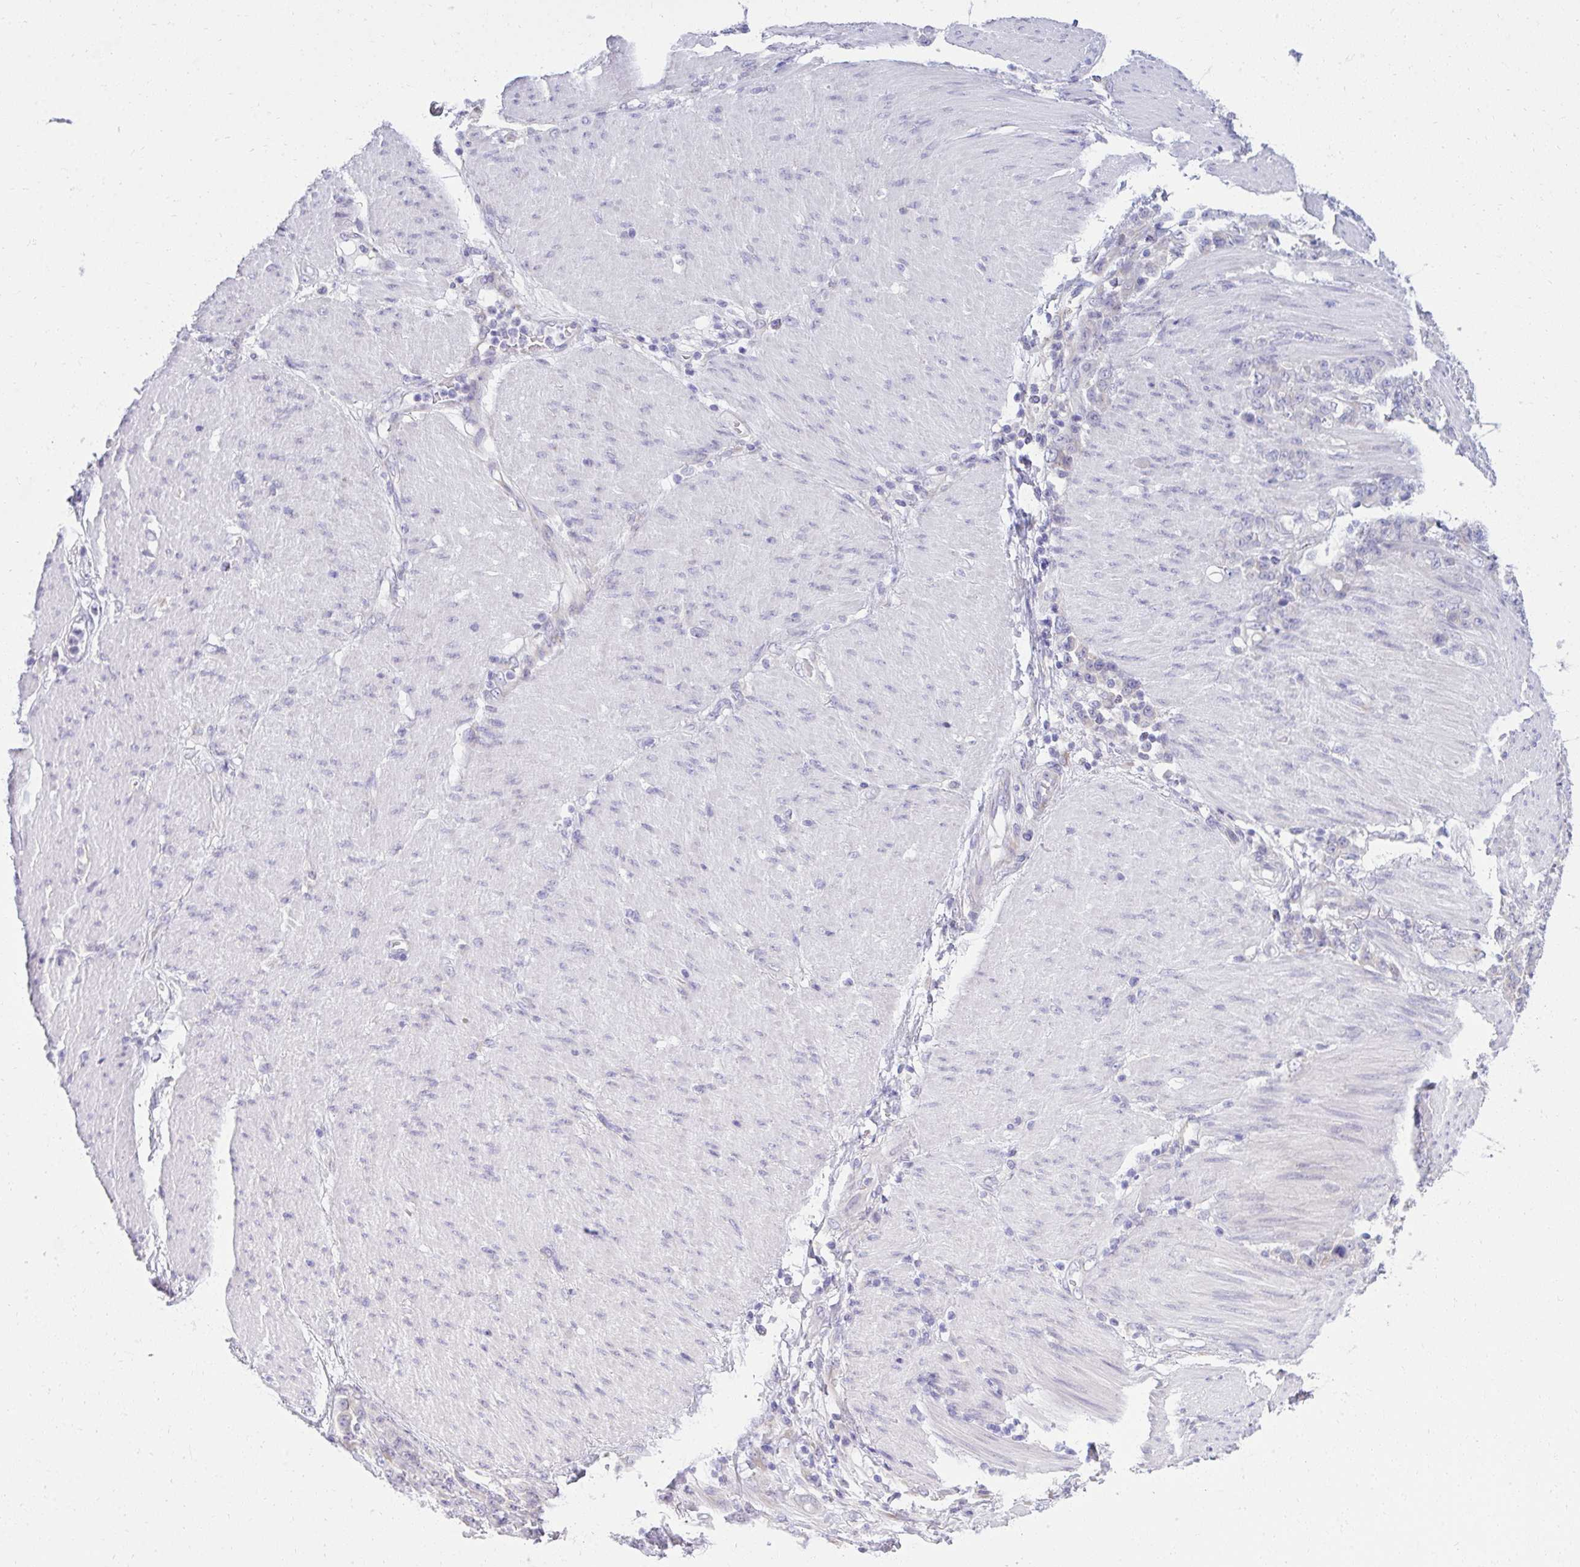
{"staining": {"intensity": "negative", "quantity": "none", "location": "none"}, "tissue": "stomach cancer", "cell_type": "Tumor cells", "image_type": "cancer", "snomed": [{"axis": "morphology", "description": "Adenocarcinoma, NOS"}, {"axis": "topography", "description": "Stomach"}], "caption": "Human stomach cancer stained for a protein using immunohistochemistry demonstrates no expression in tumor cells.", "gene": "FASLG", "patient": {"sex": "female", "age": 79}}